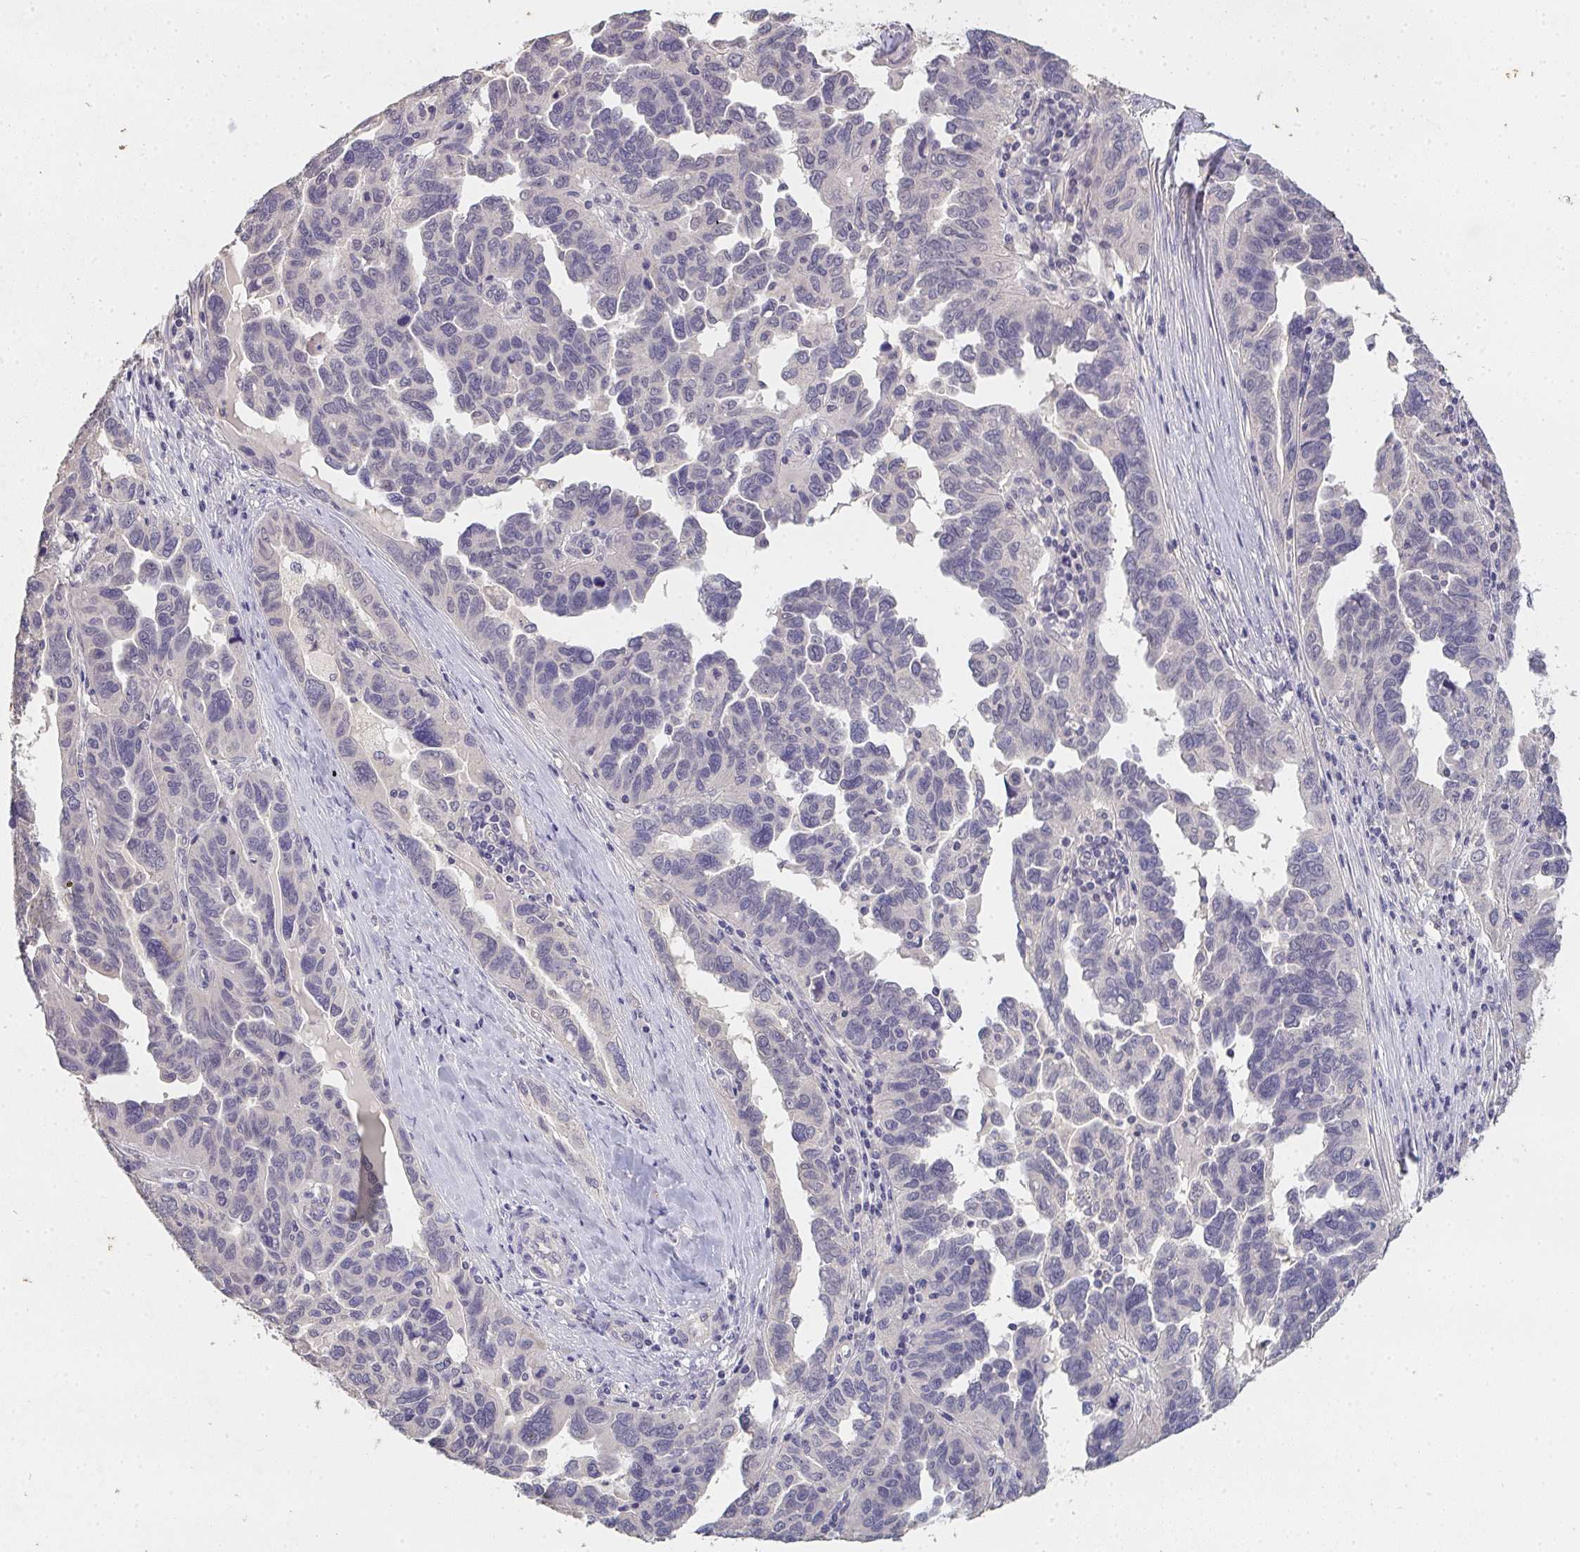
{"staining": {"intensity": "negative", "quantity": "none", "location": "none"}, "tissue": "ovarian cancer", "cell_type": "Tumor cells", "image_type": "cancer", "snomed": [{"axis": "morphology", "description": "Cystadenocarcinoma, serous, NOS"}, {"axis": "topography", "description": "Ovary"}], "caption": "An immunohistochemistry (IHC) micrograph of ovarian cancer is shown. There is no staining in tumor cells of ovarian cancer. (Stains: DAB (3,3'-diaminobenzidine) immunohistochemistry (IHC) with hematoxylin counter stain, Microscopy: brightfield microscopy at high magnification).", "gene": "TMEM219", "patient": {"sex": "female", "age": 64}}